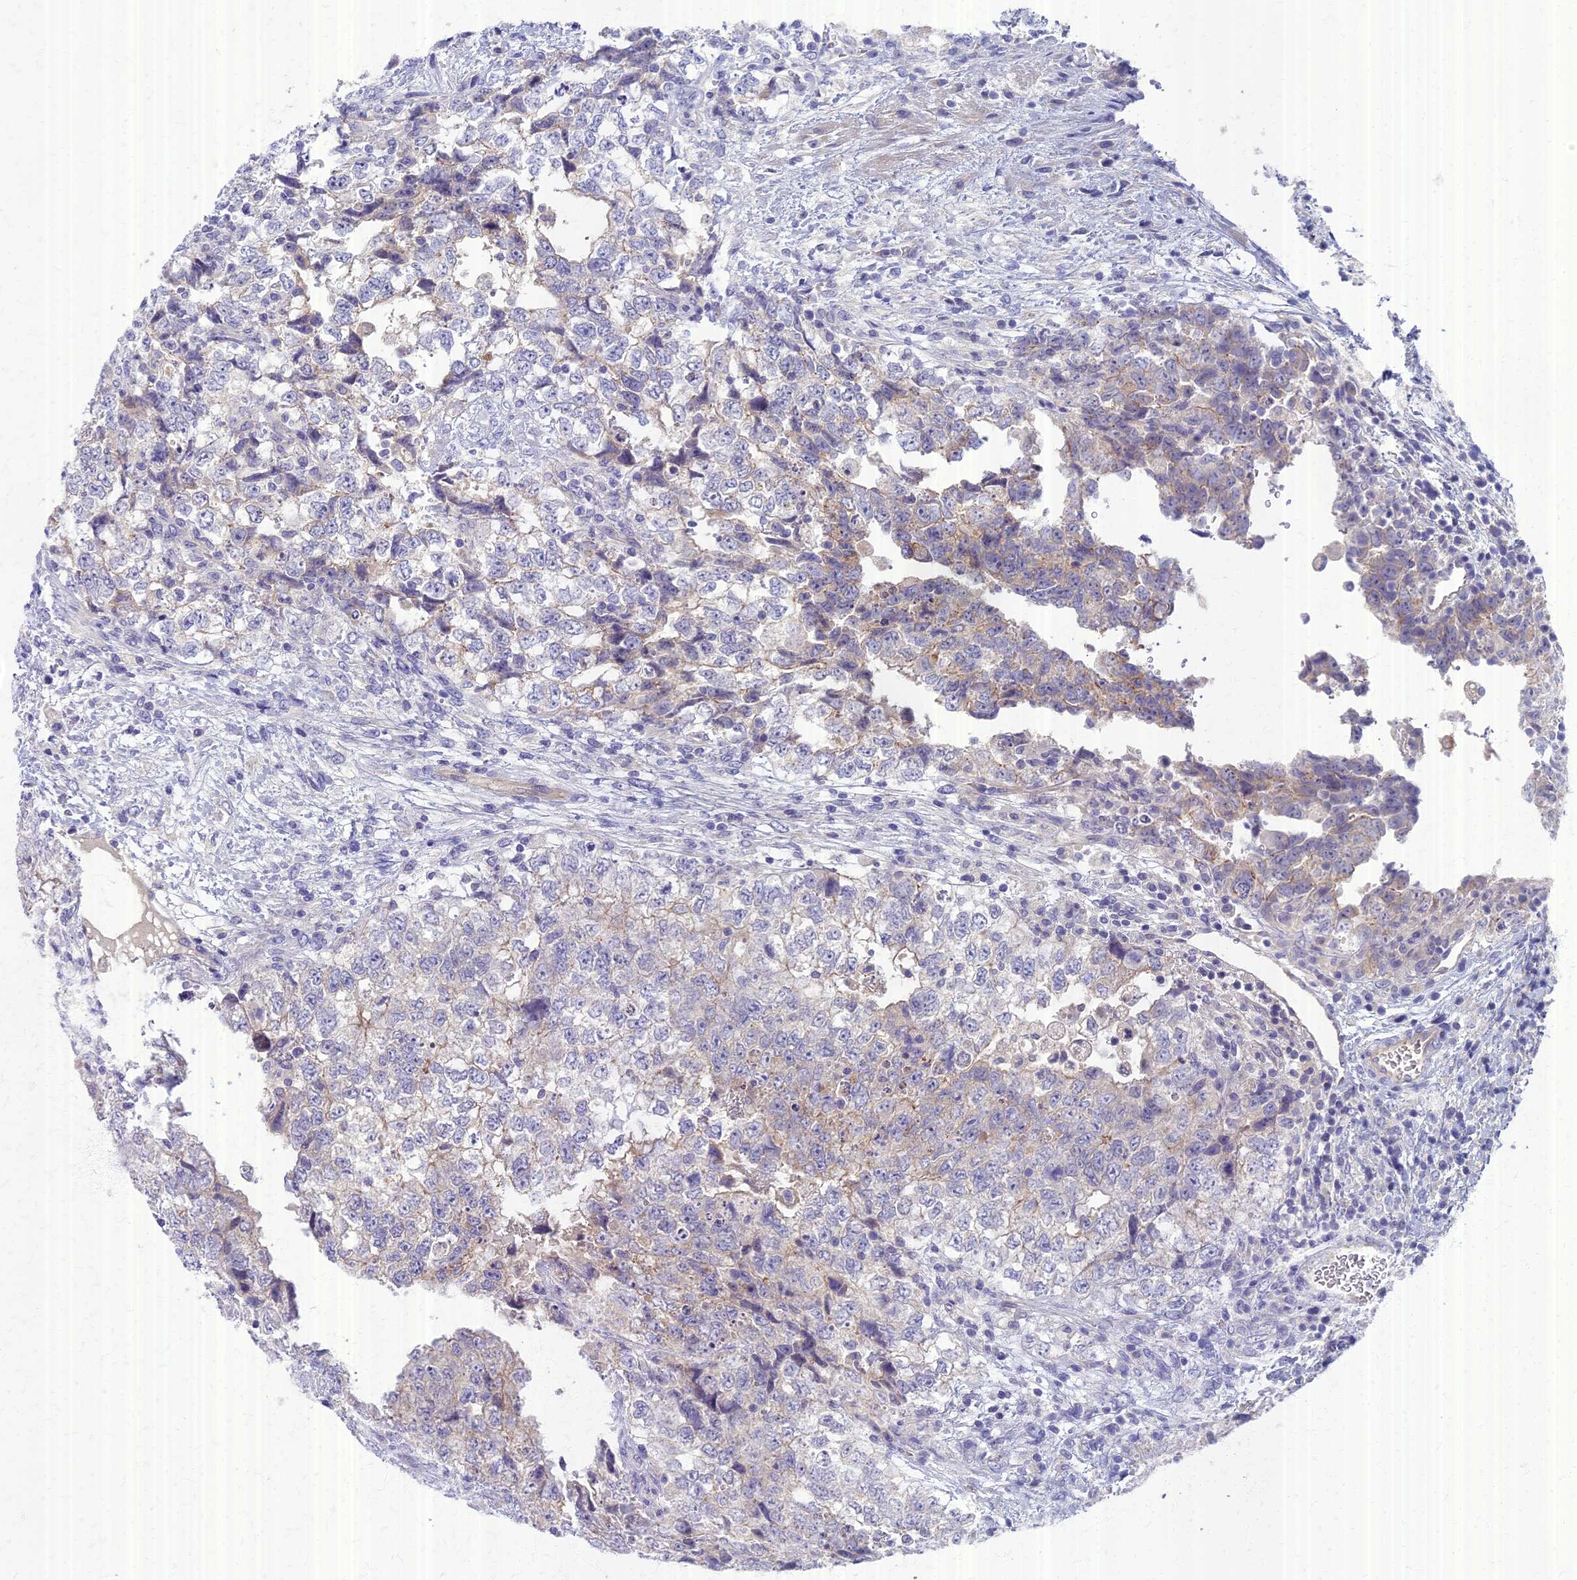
{"staining": {"intensity": "weak", "quantity": "<25%", "location": "cytoplasmic/membranous"}, "tissue": "testis cancer", "cell_type": "Tumor cells", "image_type": "cancer", "snomed": [{"axis": "morphology", "description": "Carcinoma, Embryonal, NOS"}, {"axis": "topography", "description": "Testis"}], "caption": "Micrograph shows no significant protein expression in tumor cells of embryonal carcinoma (testis). (Brightfield microscopy of DAB (3,3'-diaminobenzidine) immunohistochemistry (IHC) at high magnification).", "gene": "AP4E1", "patient": {"sex": "male", "age": 37}}